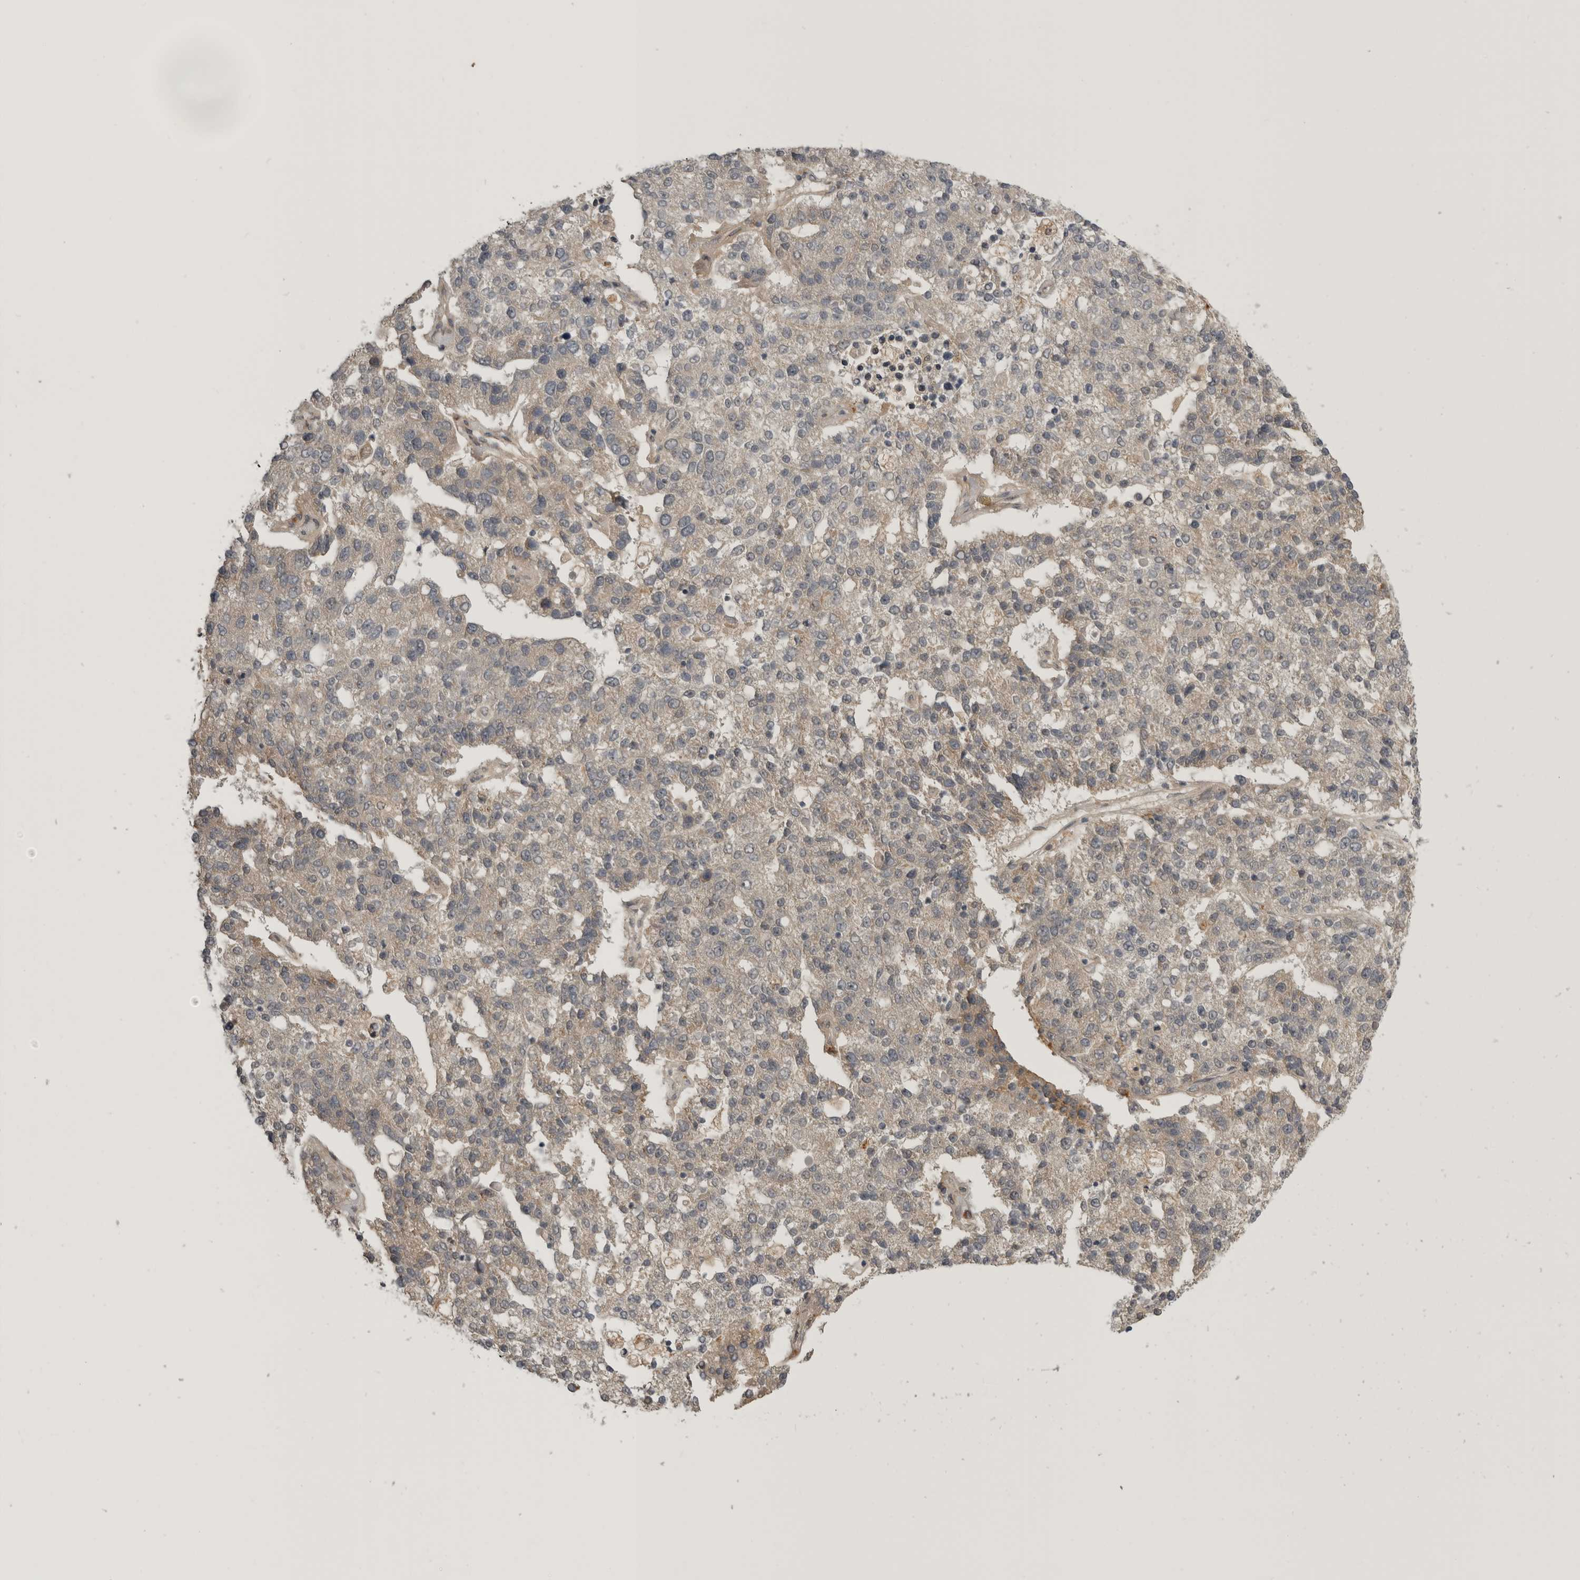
{"staining": {"intensity": "weak", "quantity": "<25%", "location": "cytoplasmic/membranous"}, "tissue": "pancreatic cancer", "cell_type": "Tumor cells", "image_type": "cancer", "snomed": [{"axis": "morphology", "description": "Adenocarcinoma, NOS"}, {"axis": "topography", "description": "Pancreas"}], "caption": "Pancreatic adenocarcinoma stained for a protein using immunohistochemistry (IHC) demonstrates no positivity tumor cells.", "gene": "CUEDC1", "patient": {"sex": "female", "age": 61}}